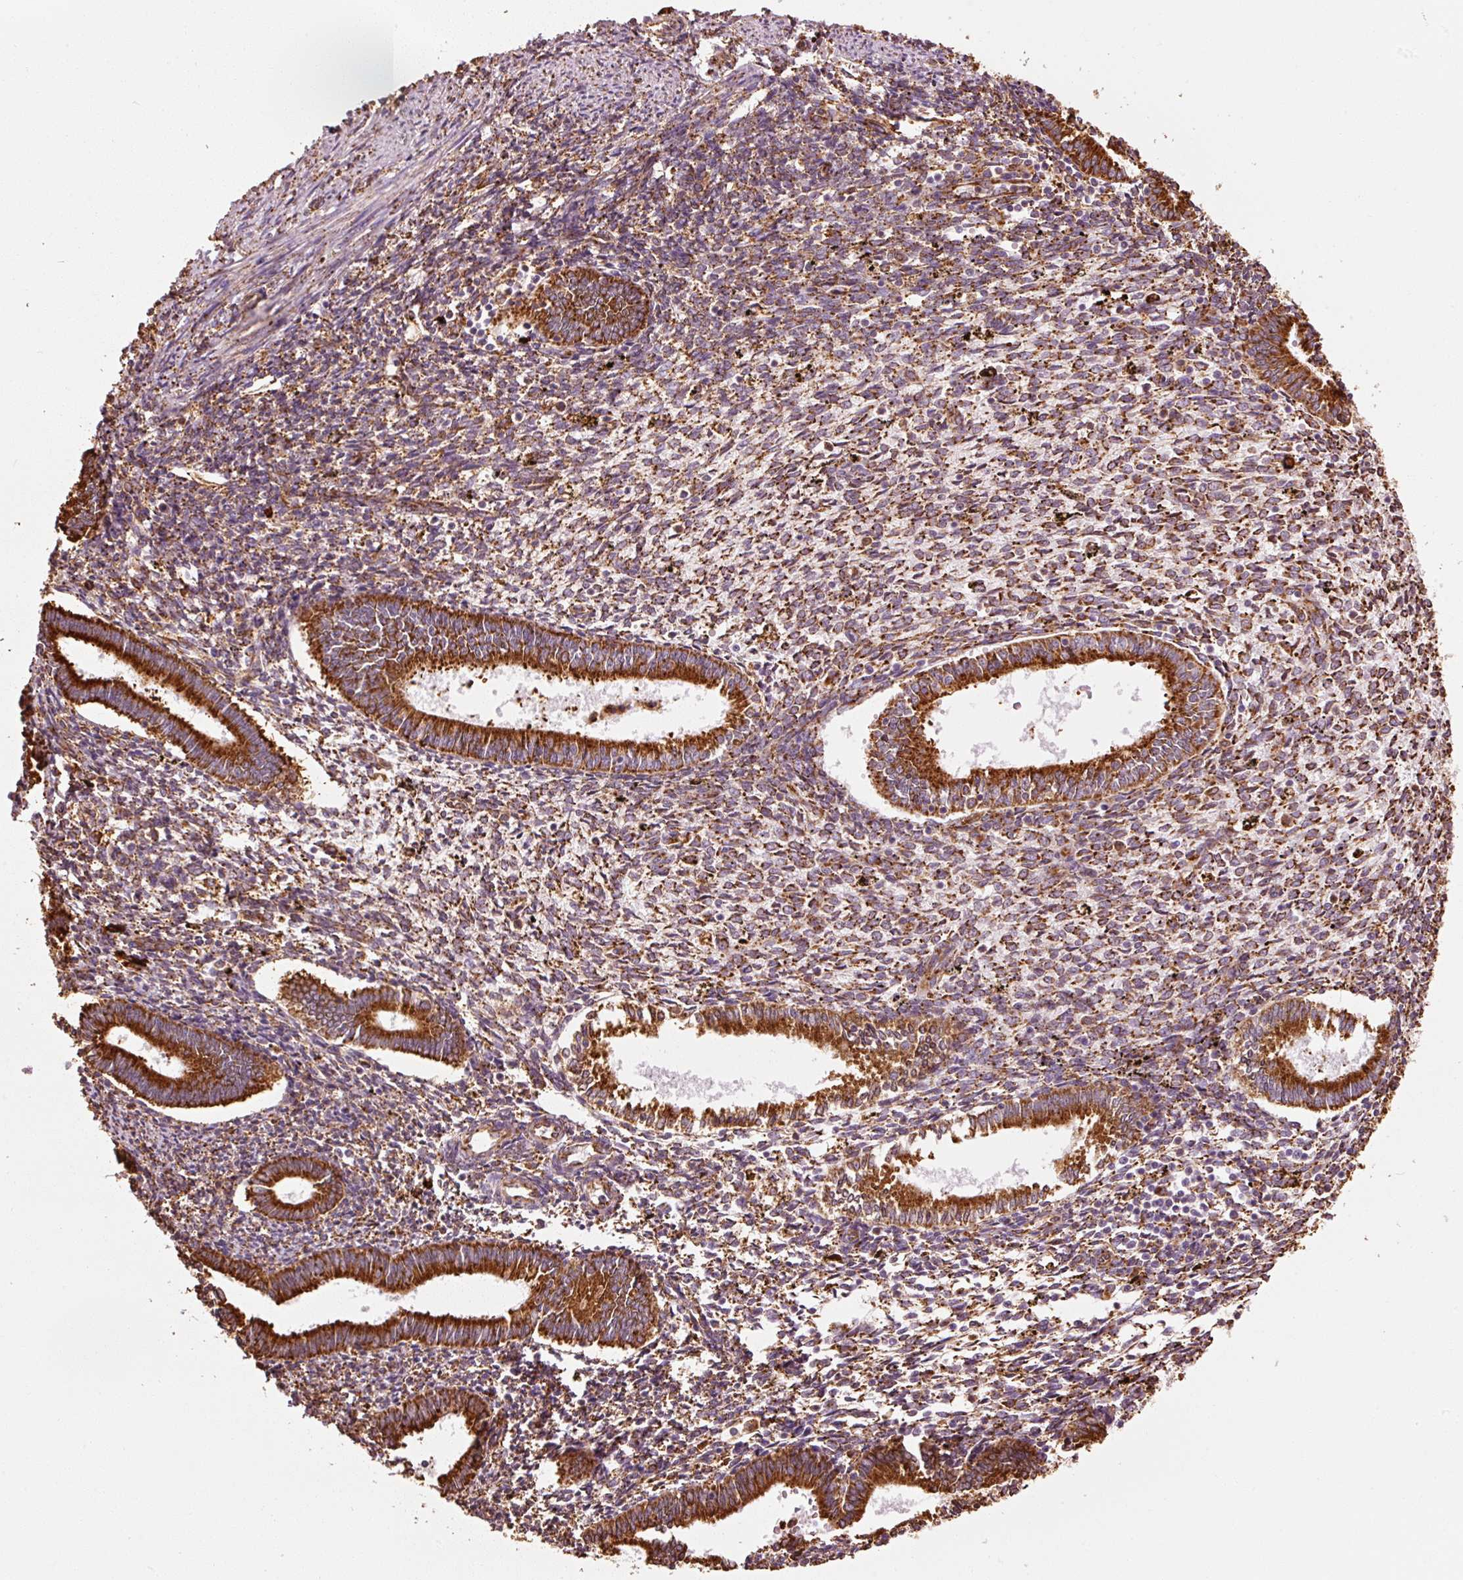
{"staining": {"intensity": "moderate", "quantity": ">75%", "location": "cytoplasmic/membranous"}, "tissue": "endometrium", "cell_type": "Cells in endometrial stroma", "image_type": "normal", "snomed": [{"axis": "morphology", "description": "Normal tissue, NOS"}, {"axis": "topography", "description": "Endometrium"}], "caption": "An IHC image of benign tissue is shown. Protein staining in brown labels moderate cytoplasmic/membranous positivity in endometrium within cells in endometrial stroma.", "gene": "ENSG00000256500", "patient": {"sex": "female", "age": 41}}